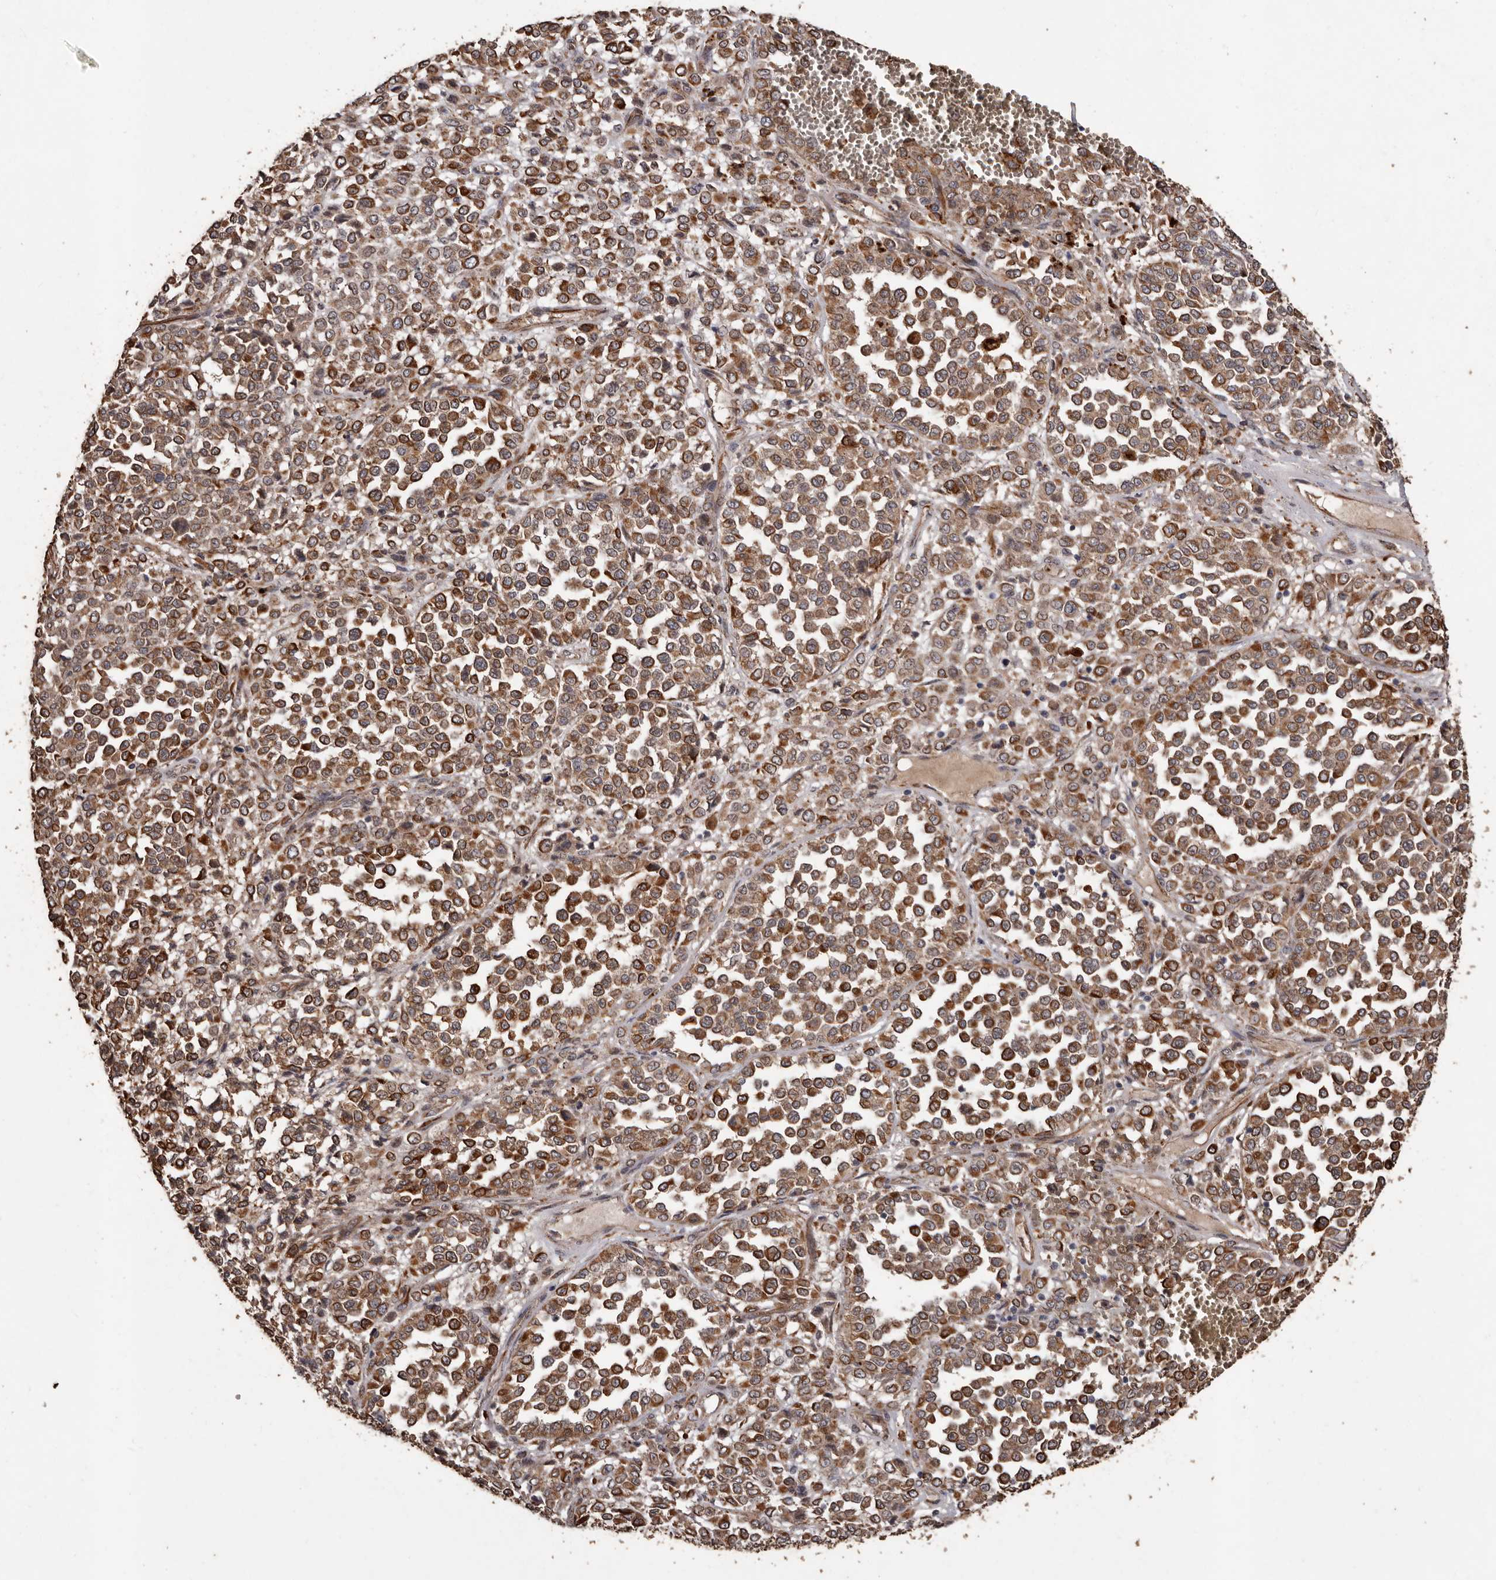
{"staining": {"intensity": "moderate", "quantity": ">75%", "location": "cytoplasmic/membranous"}, "tissue": "melanoma", "cell_type": "Tumor cells", "image_type": "cancer", "snomed": [{"axis": "morphology", "description": "Malignant melanoma, Metastatic site"}, {"axis": "topography", "description": "Pancreas"}], "caption": "Protein positivity by immunohistochemistry exhibits moderate cytoplasmic/membranous positivity in approximately >75% of tumor cells in melanoma. The protein of interest is stained brown, and the nuclei are stained in blue (DAB (3,3'-diaminobenzidine) IHC with brightfield microscopy, high magnification).", "gene": "BRAT1", "patient": {"sex": "female", "age": 30}}